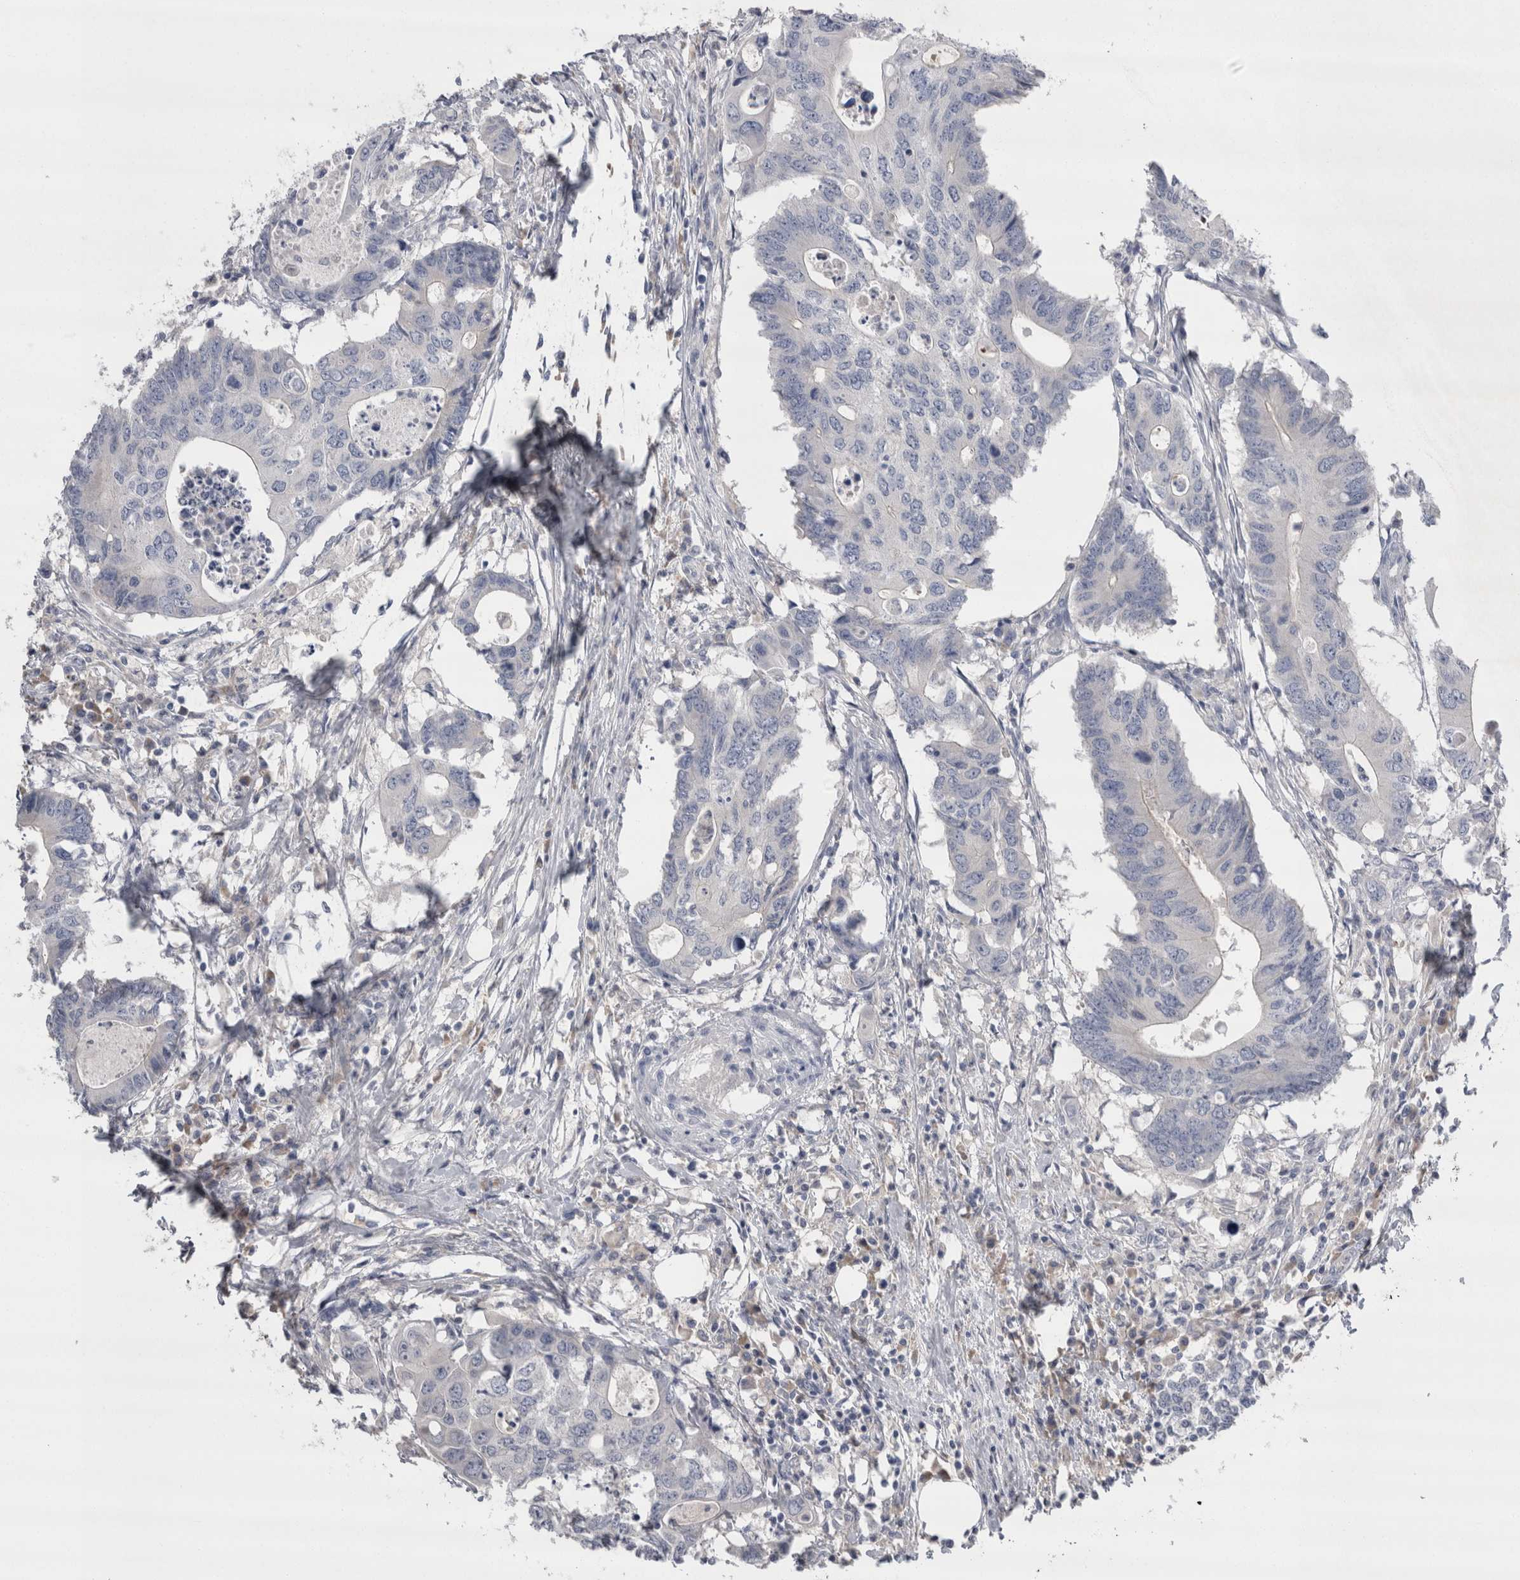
{"staining": {"intensity": "negative", "quantity": "none", "location": "none"}, "tissue": "colorectal cancer", "cell_type": "Tumor cells", "image_type": "cancer", "snomed": [{"axis": "morphology", "description": "Adenocarcinoma, NOS"}, {"axis": "topography", "description": "Colon"}], "caption": "IHC micrograph of neoplastic tissue: colorectal cancer (adenocarcinoma) stained with DAB (3,3'-diaminobenzidine) demonstrates no significant protein staining in tumor cells.", "gene": "REG1A", "patient": {"sex": "male", "age": 71}}